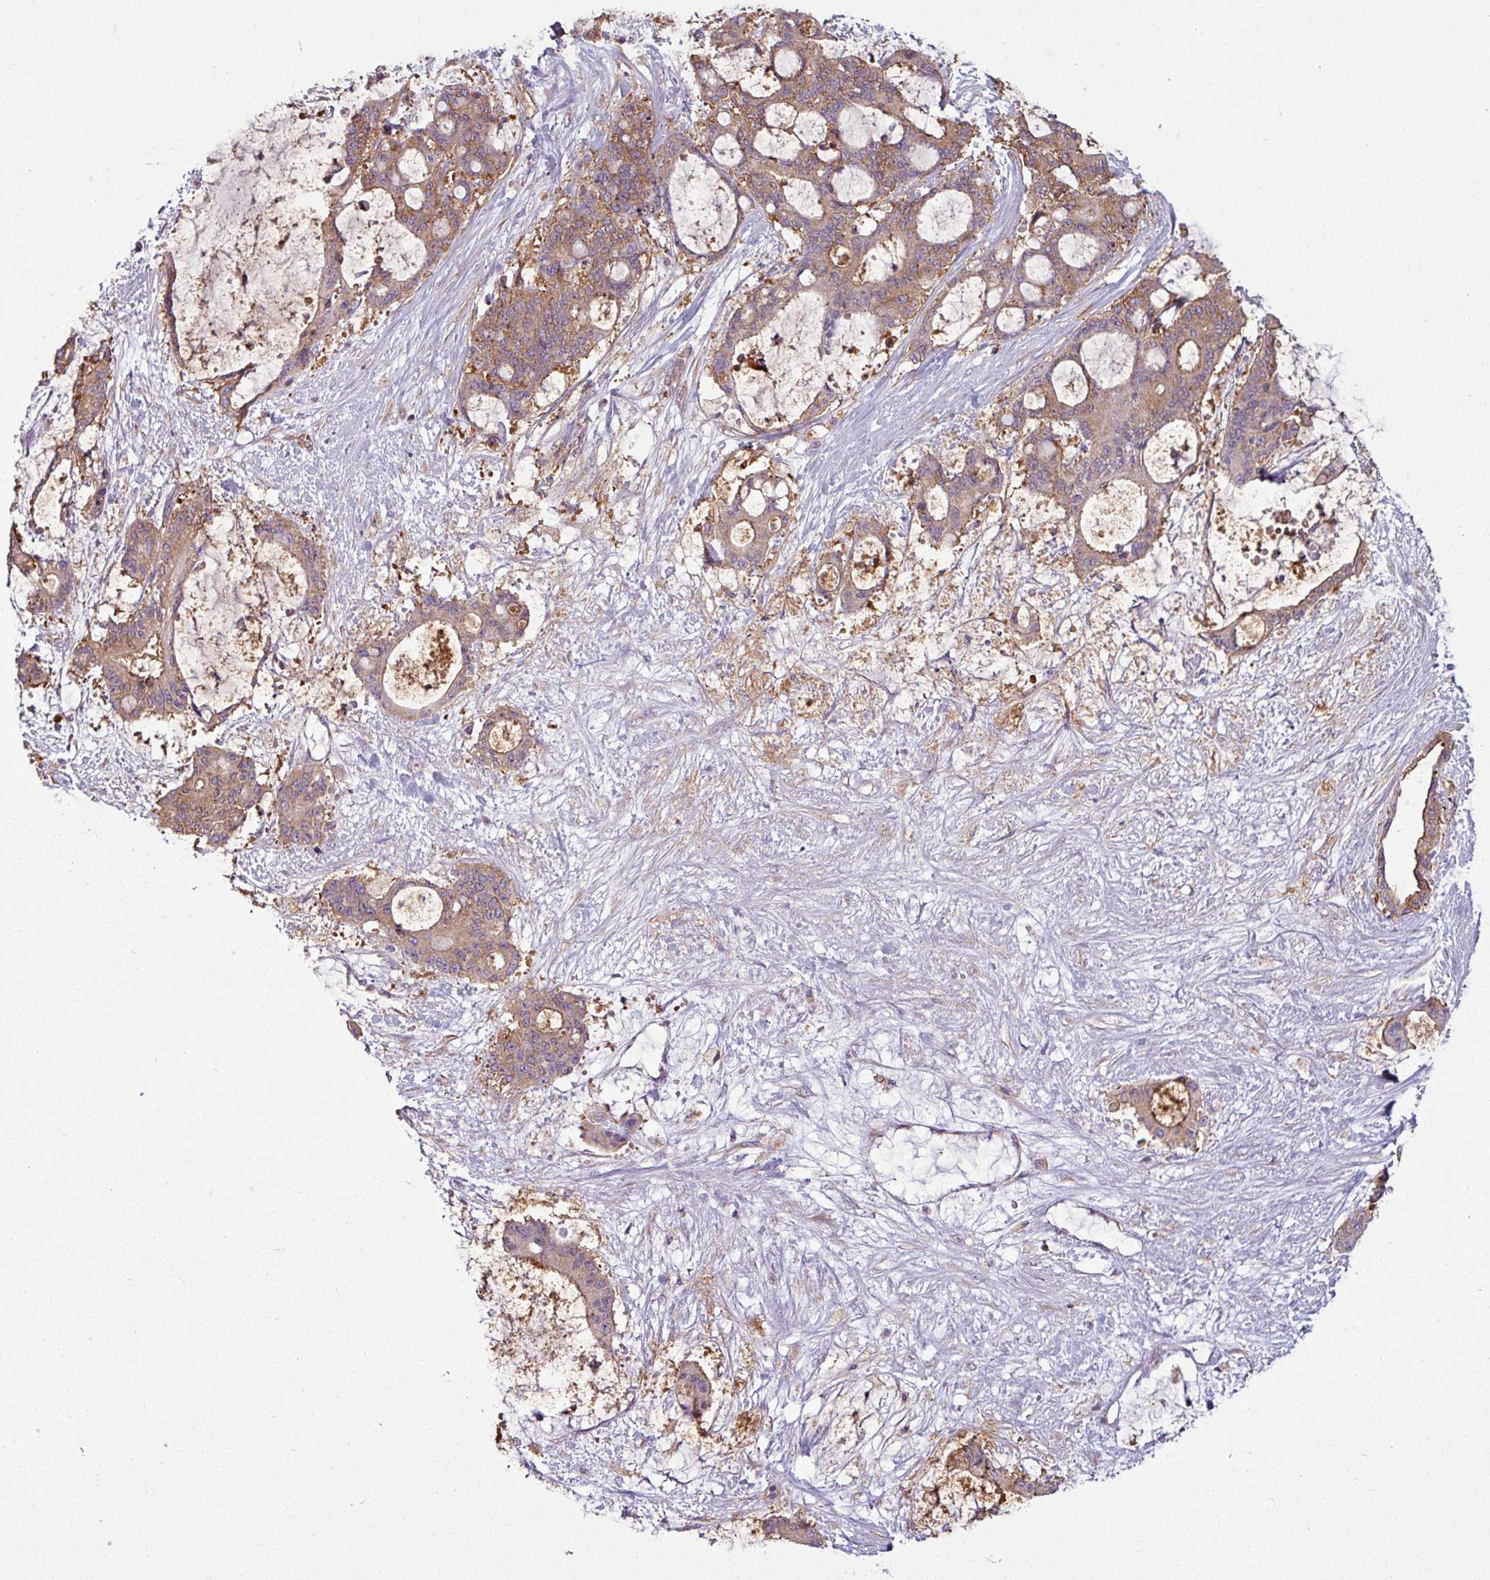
{"staining": {"intensity": "moderate", "quantity": ">75%", "location": "cytoplasmic/membranous"}, "tissue": "liver cancer", "cell_type": "Tumor cells", "image_type": "cancer", "snomed": [{"axis": "morphology", "description": "Normal tissue, NOS"}, {"axis": "morphology", "description": "Cholangiocarcinoma"}, {"axis": "topography", "description": "Liver"}, {"axis": "topography", "description": "Peripheral nerve tissue"}], "caption": "DAB immunohistochemical staining of human liver cholangiocarcinoma exhibits moderate cytoplasmic/membranous protein staining in about >75% of tumor cells. The staining was performed using DAB to visualize the protein expression in brown, while the nuclei were stained in blue with hematoxylin (Magnification: 20x).", "gene": "PACSIN2", "patient": {"sex": "female", "age": 73}}